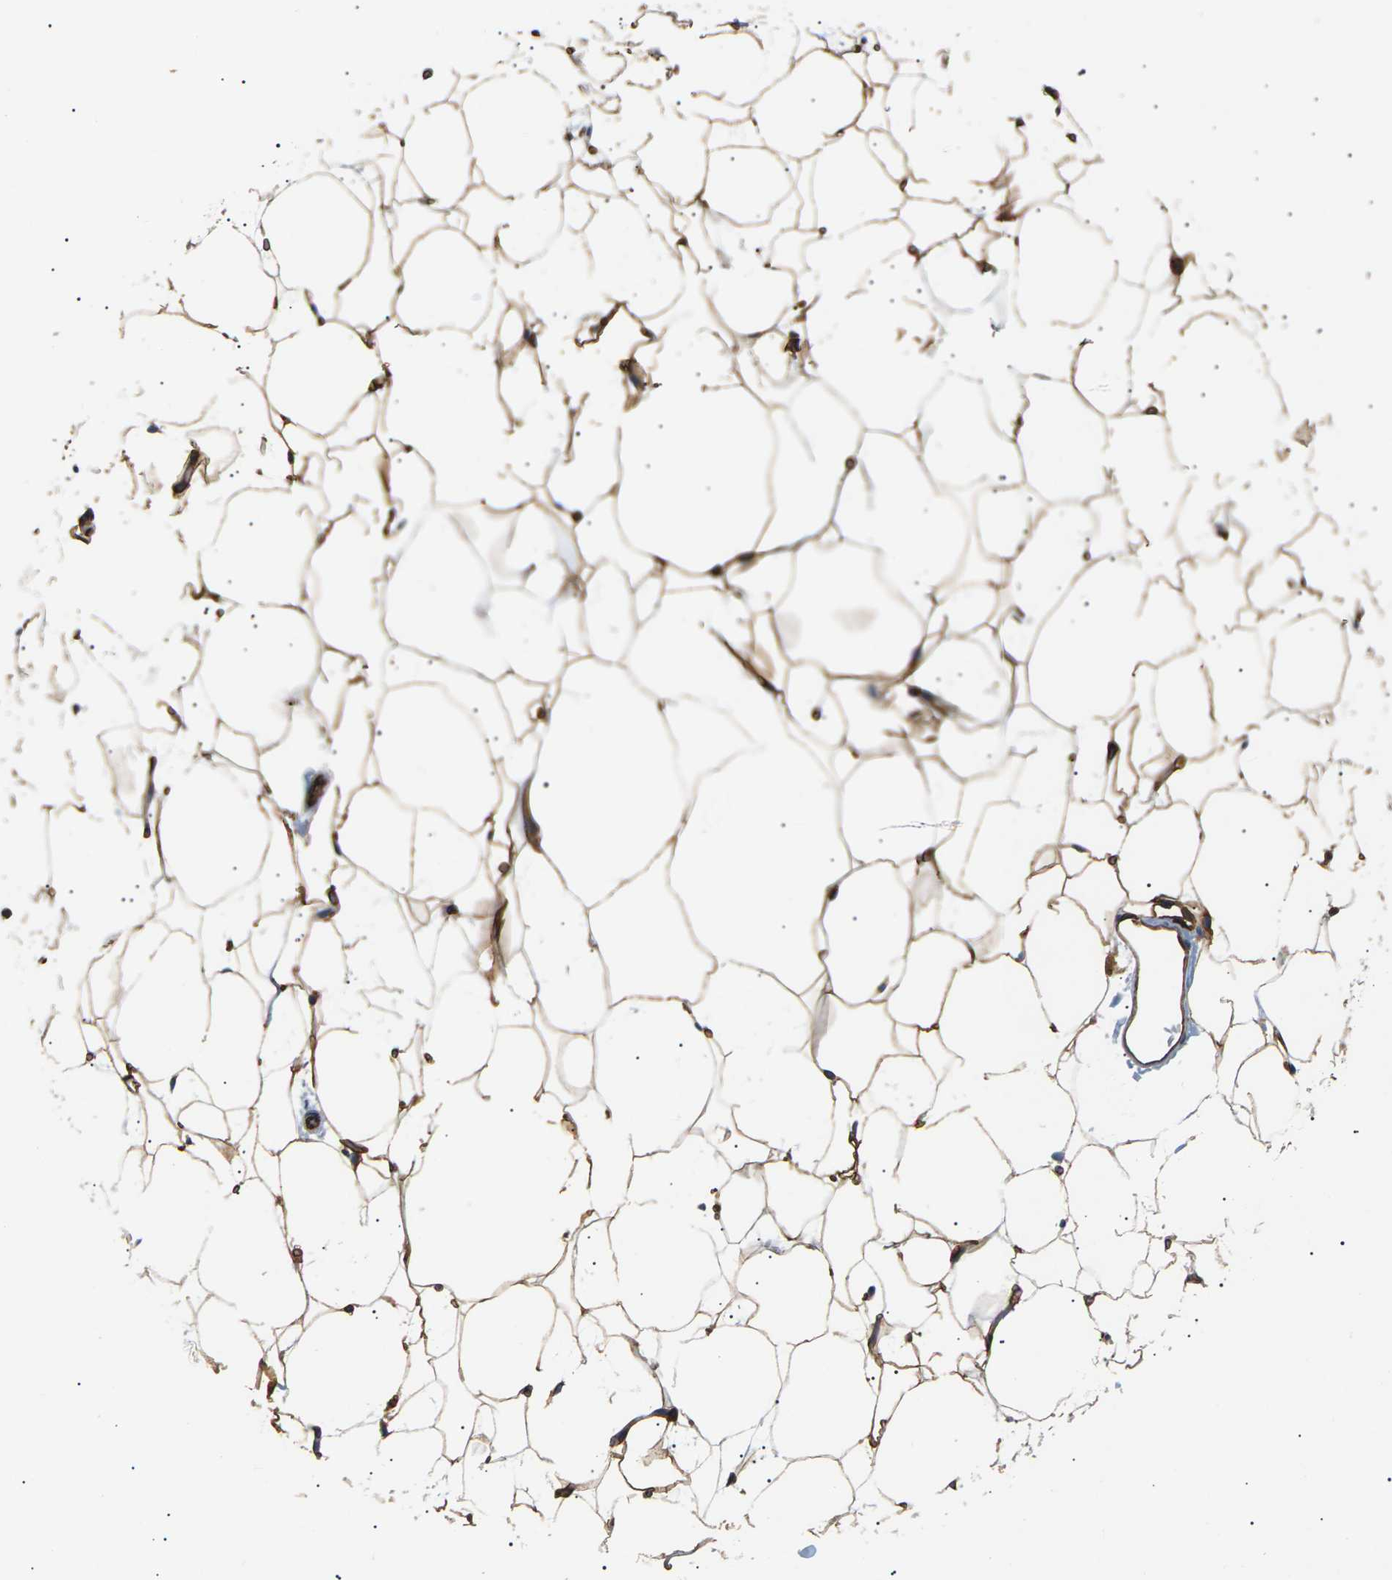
{"staining": {"intensity": "moderate", "quantity": ">75%", "location": "cytoplasmic/membranous"}, "tissue": "adipose tissue", "cell_type": "Adipocytes", "image_type": "normal", "snomed": [{"axis": "morphology", "description": "Normal tissue, NOS"}, {"axis": "topography", "description": "Breast"}, {"axis": "topography", "description": "Soft tissue"}], "caption": "This photomicrograph shows immunohistochemistry (IHC) staining of benign human adipose tissue, with medium moderate cytoplasmic/membranous positivity in approximately >75% of adipocytes.", "gene": "TMTC4", "patient": {"sex": "female", "age": 75}}